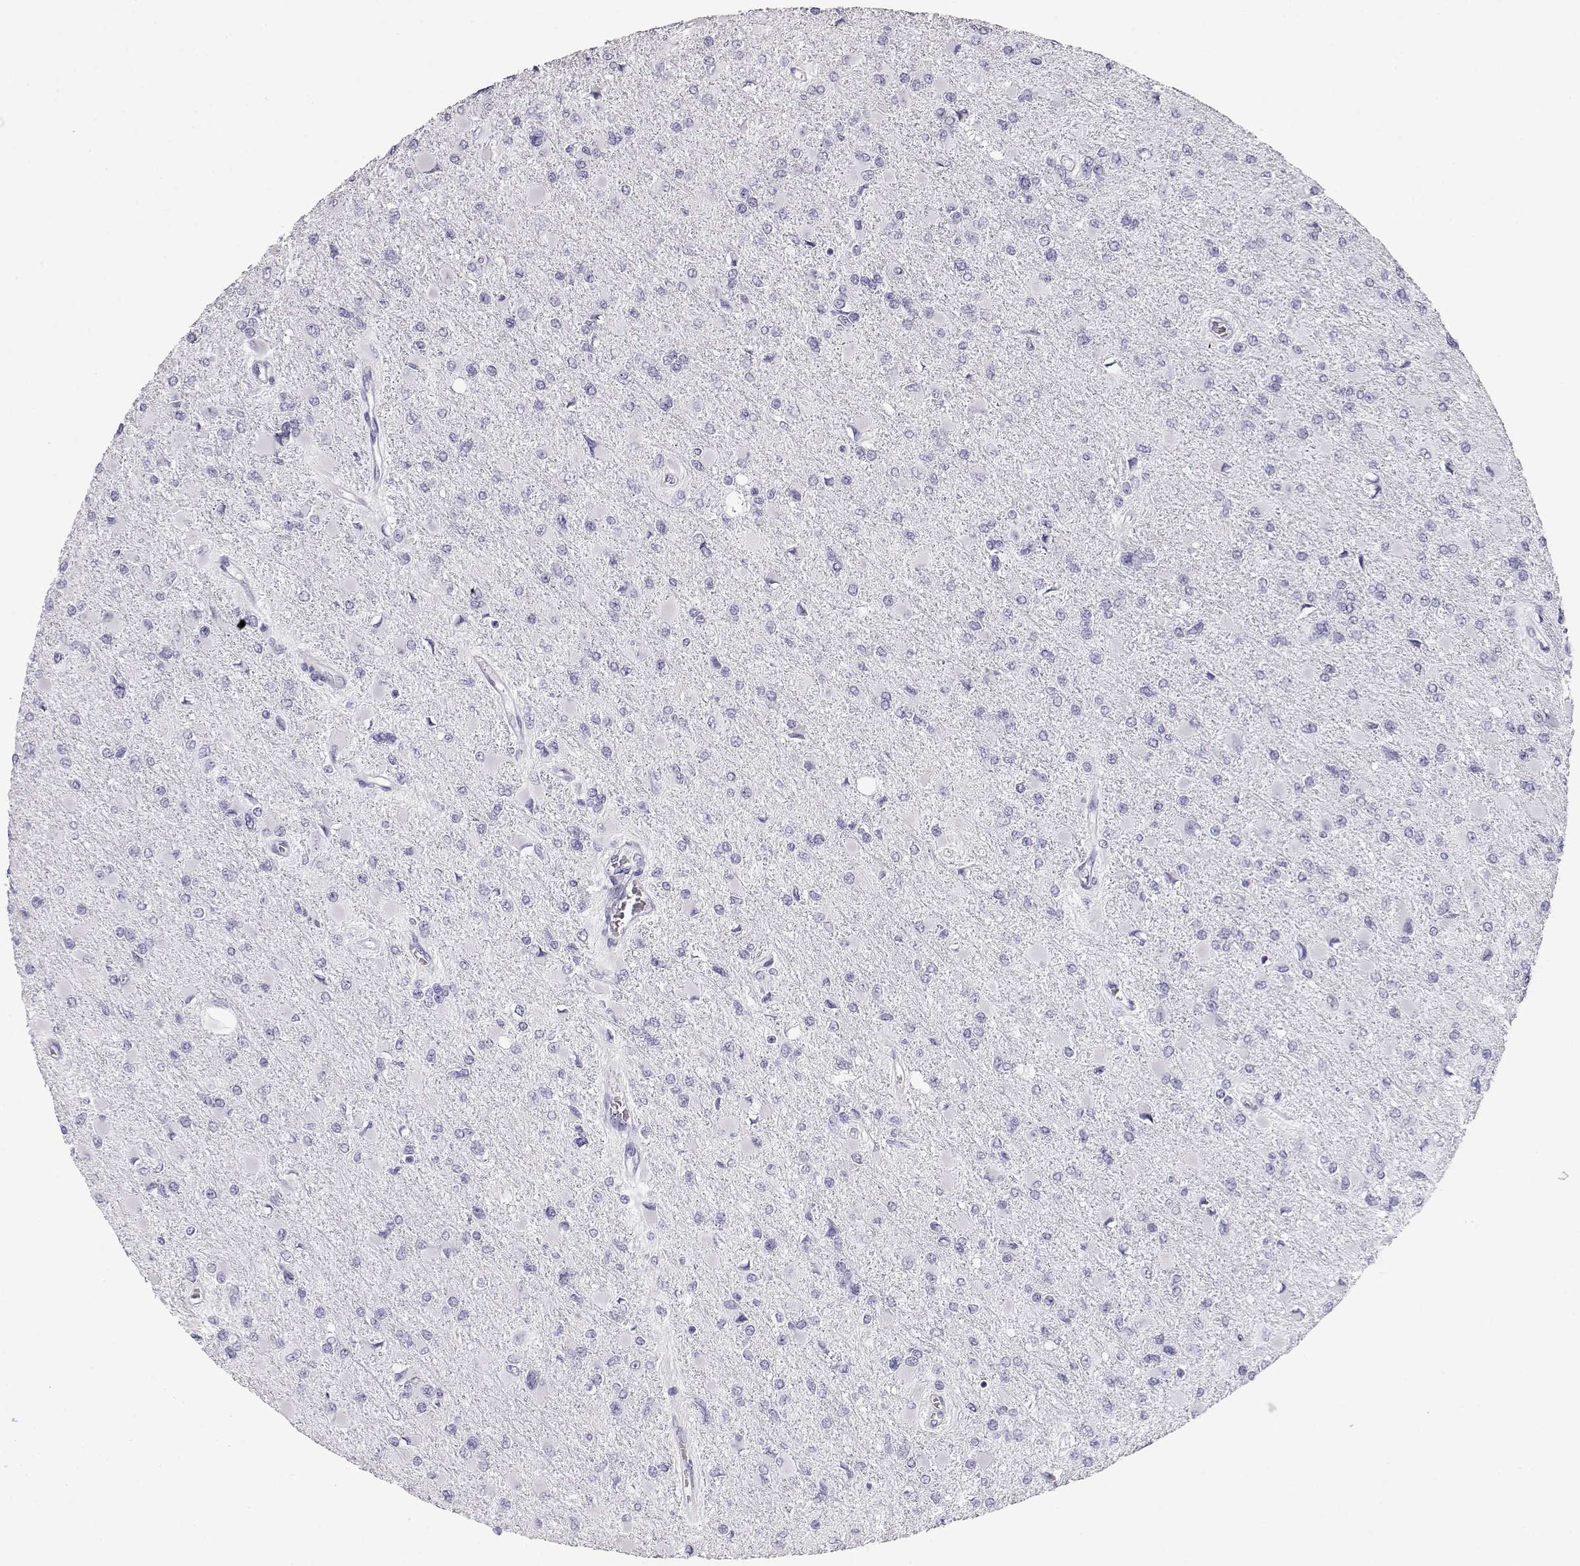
{"staining": {"intensity": "negative", "quantity": "none", "location": "none"}, "tissue": "glioma", "cell_type": "Tumor cells", "image_type": "cancer", "snomed": [{"axis": "morphology", "description": "Glioma, malignant, High grade"}, {"axis": "topography", "description": "Cerebral cortex"}], "caption": "There is no significant positivity in tumor cells of malignant glioma (high-grade). Nuclei are stained in blue.", "gene": "MAGEC1", "patient": {"sex": "female", "age": 36}}